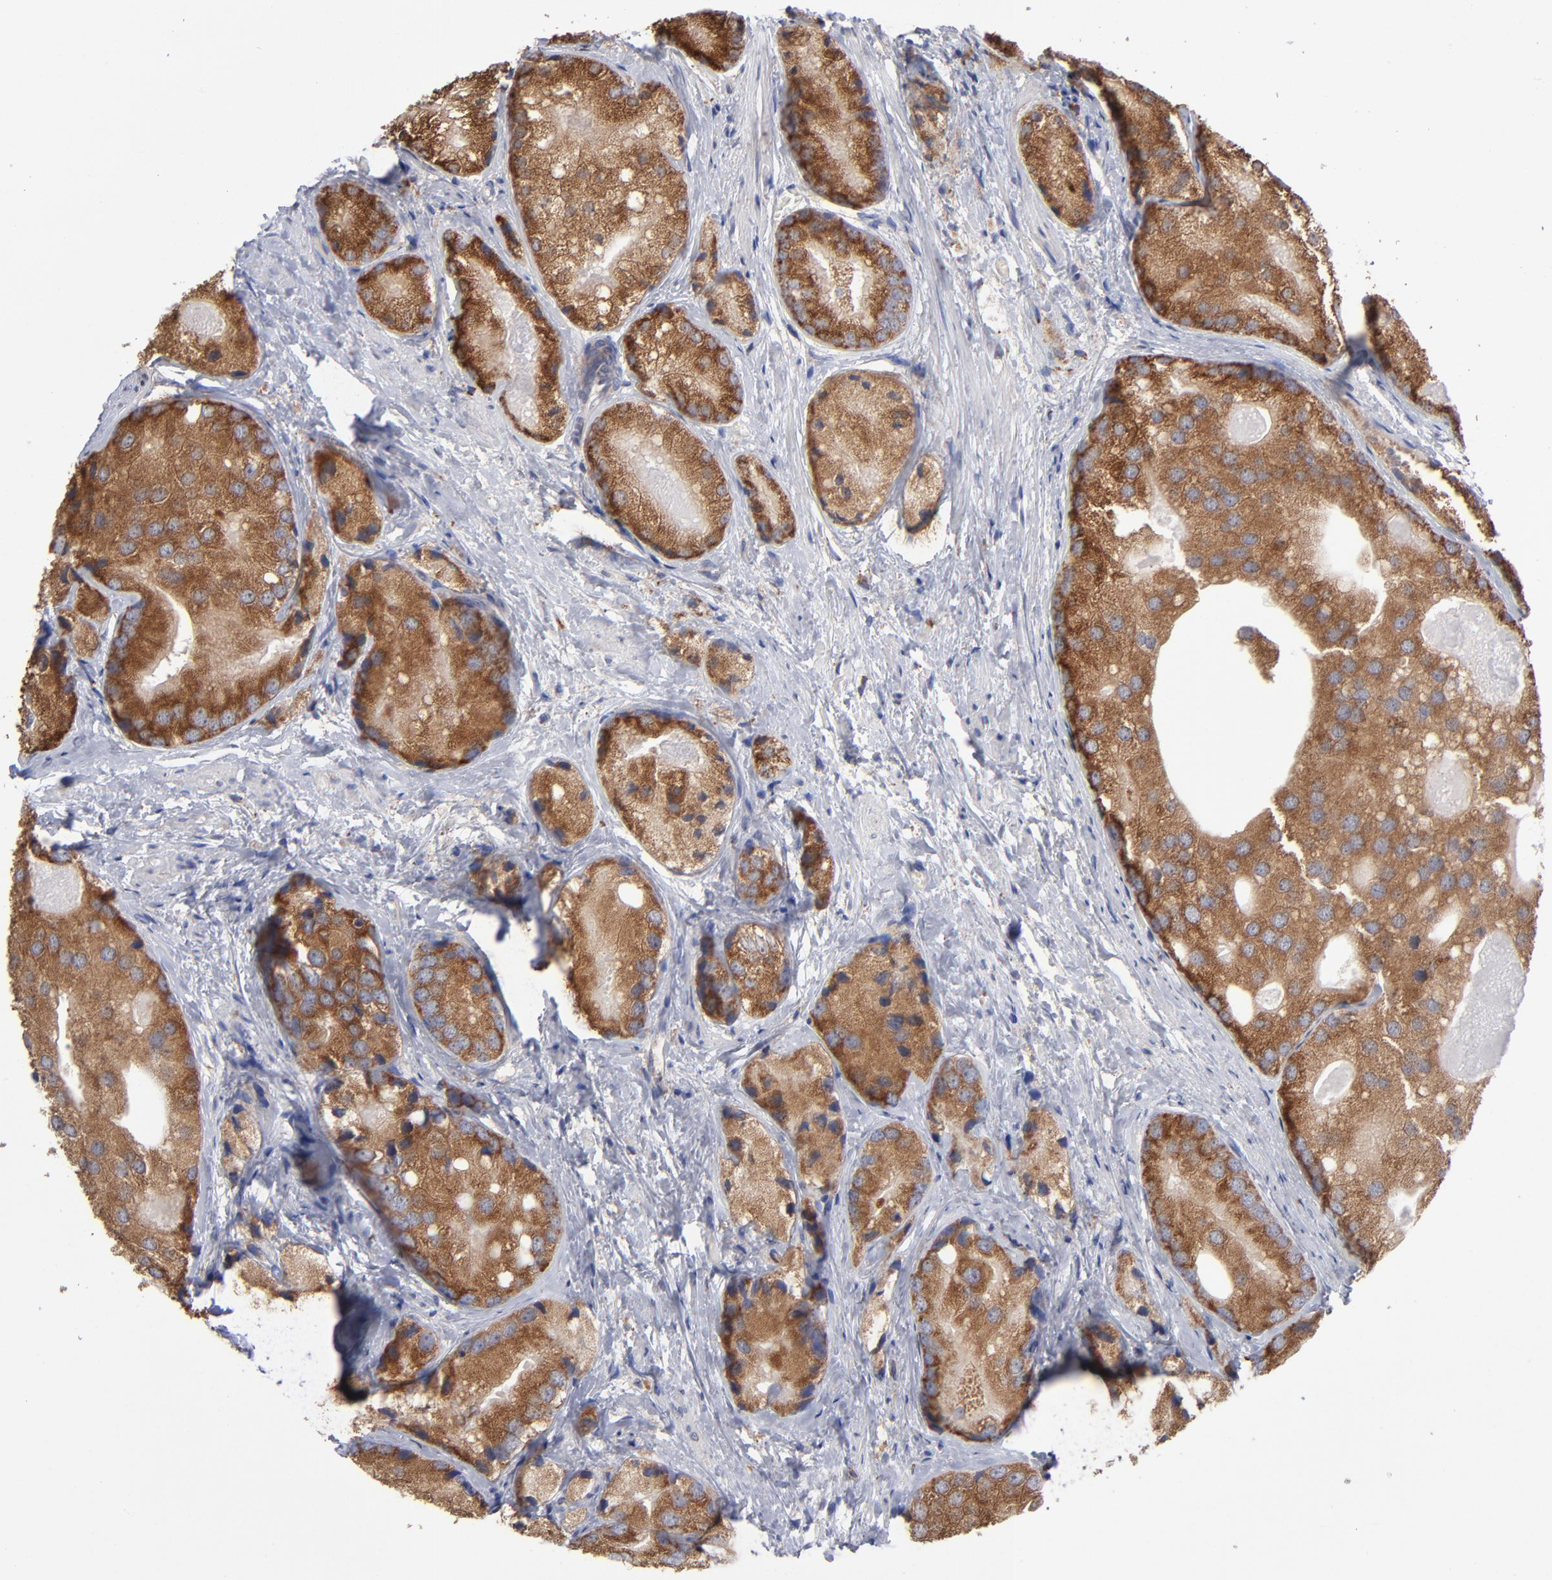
{"staining": {"intensity": "strong", "quantity": ">75%", "location": "cytoplasmic/membranous"}, "tissue": "prostate cancer", "cell_type": "Tumor cells", "image_type": "cancer", "snomed": [{"axis": "morphology", "description": "Adenocarcinoma, Low grade"}, {"axis": "topography", "description": "Prostate"}], "caption": "A micrograph of human prostate adenocarcinoma (low-grade) stained for a protein exhibits strong cytoplasmic/membranous brown staining in tumor cells.", "gene": "RRAGB", "patient": {"sex": "male", "age": 69}}